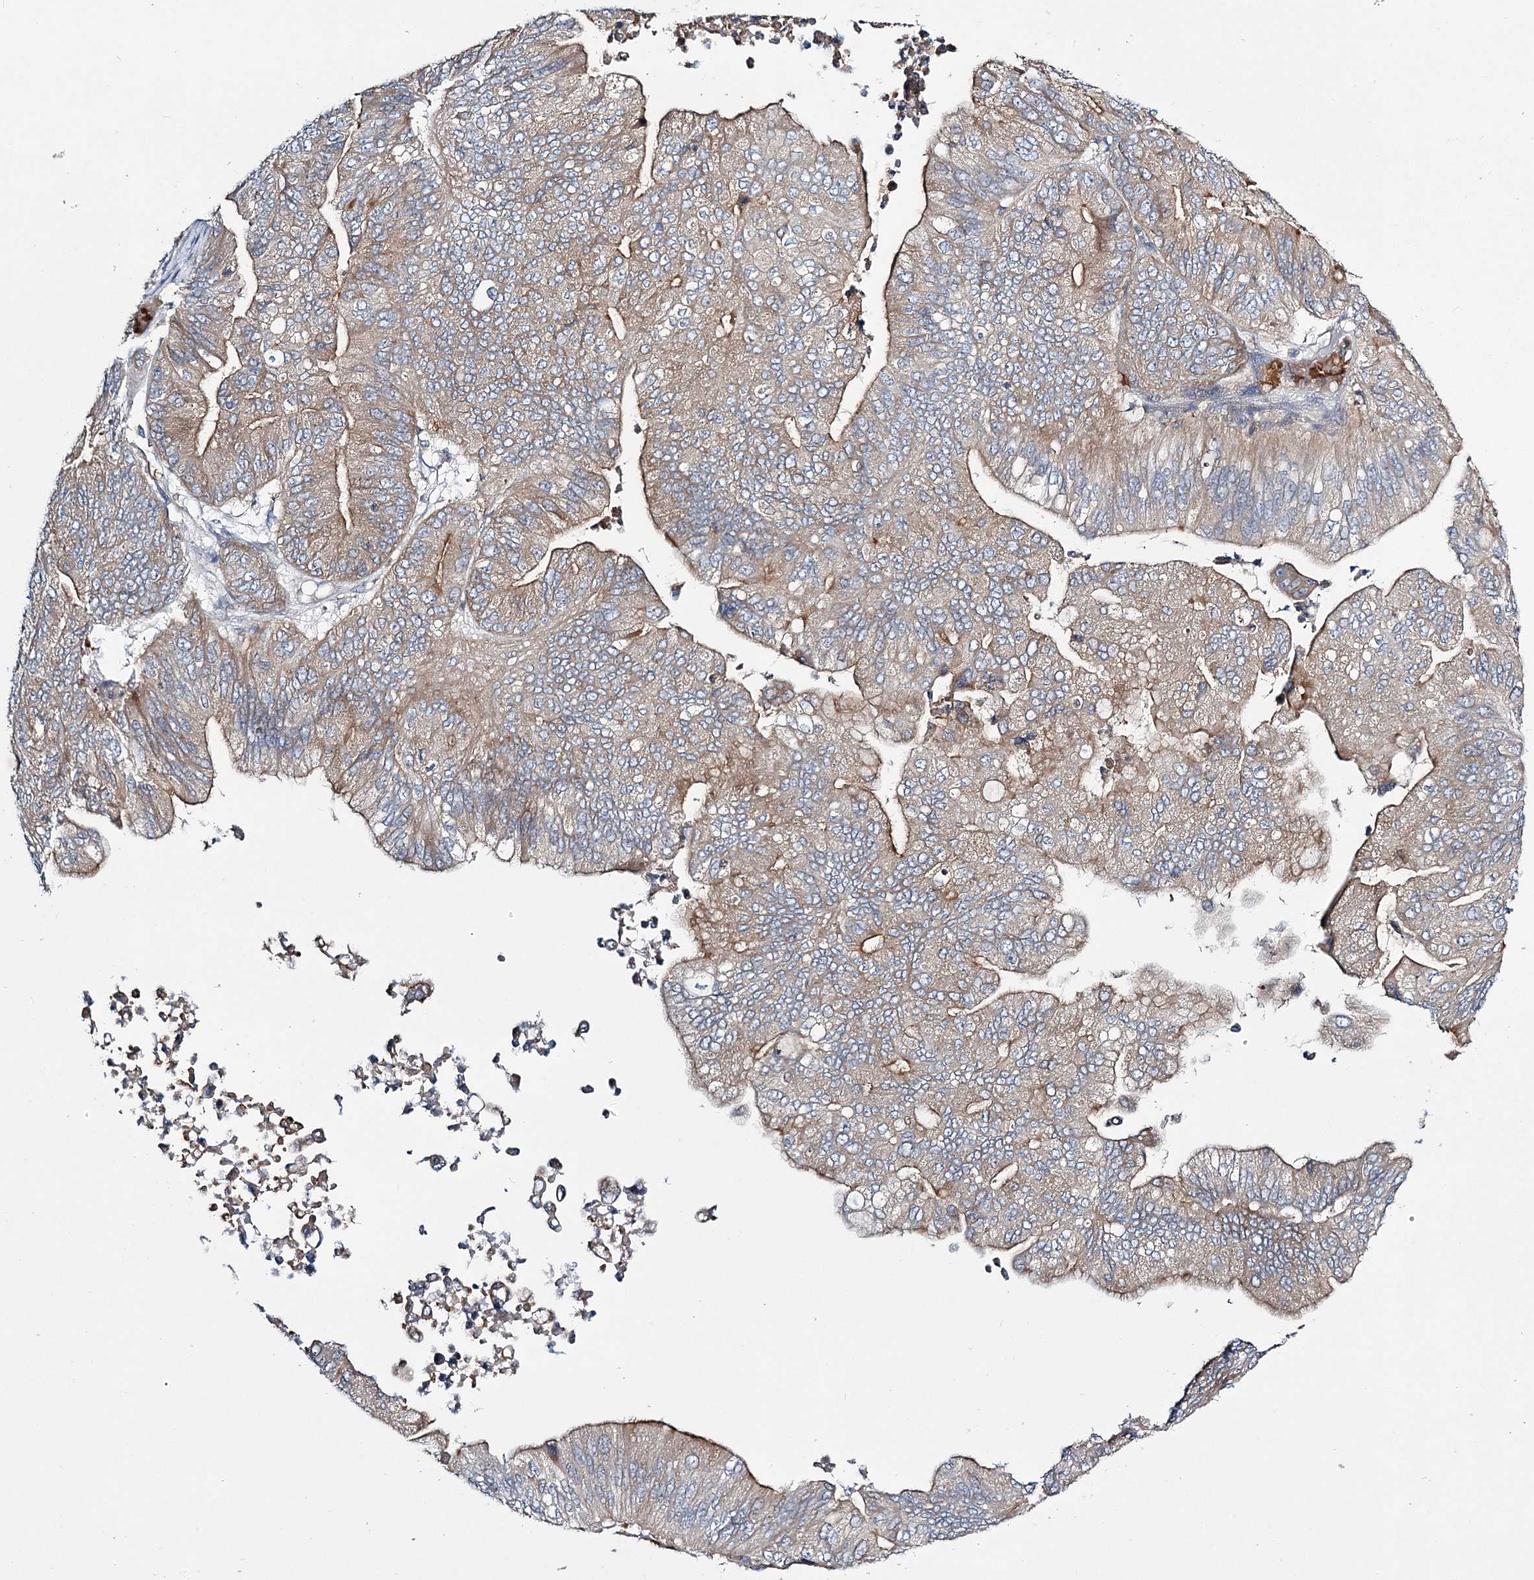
{"staining": {"intensity": "moderate", "quantity": "25%-75%", "location": "cytoplasmic/membranous"}, "tissue": "ovarian cancer", "cell_type": "Tumor cells", "image_type": "cancer", "snomed": [{"axis": "morphology", "description": "Cystadenocarcinoma, mucinous, NOS"}, {"axis": "topography", "description": "Ovary"}], "caption": "Protein staining exhibits moderate cytoplasmic/membranous positivity in approximately 25%-75% of tumor cells in ovarian mucinous cystadenocarcinoma.", "gene": "ATP11B", "patient": {"sex": "female", "age": 61}}